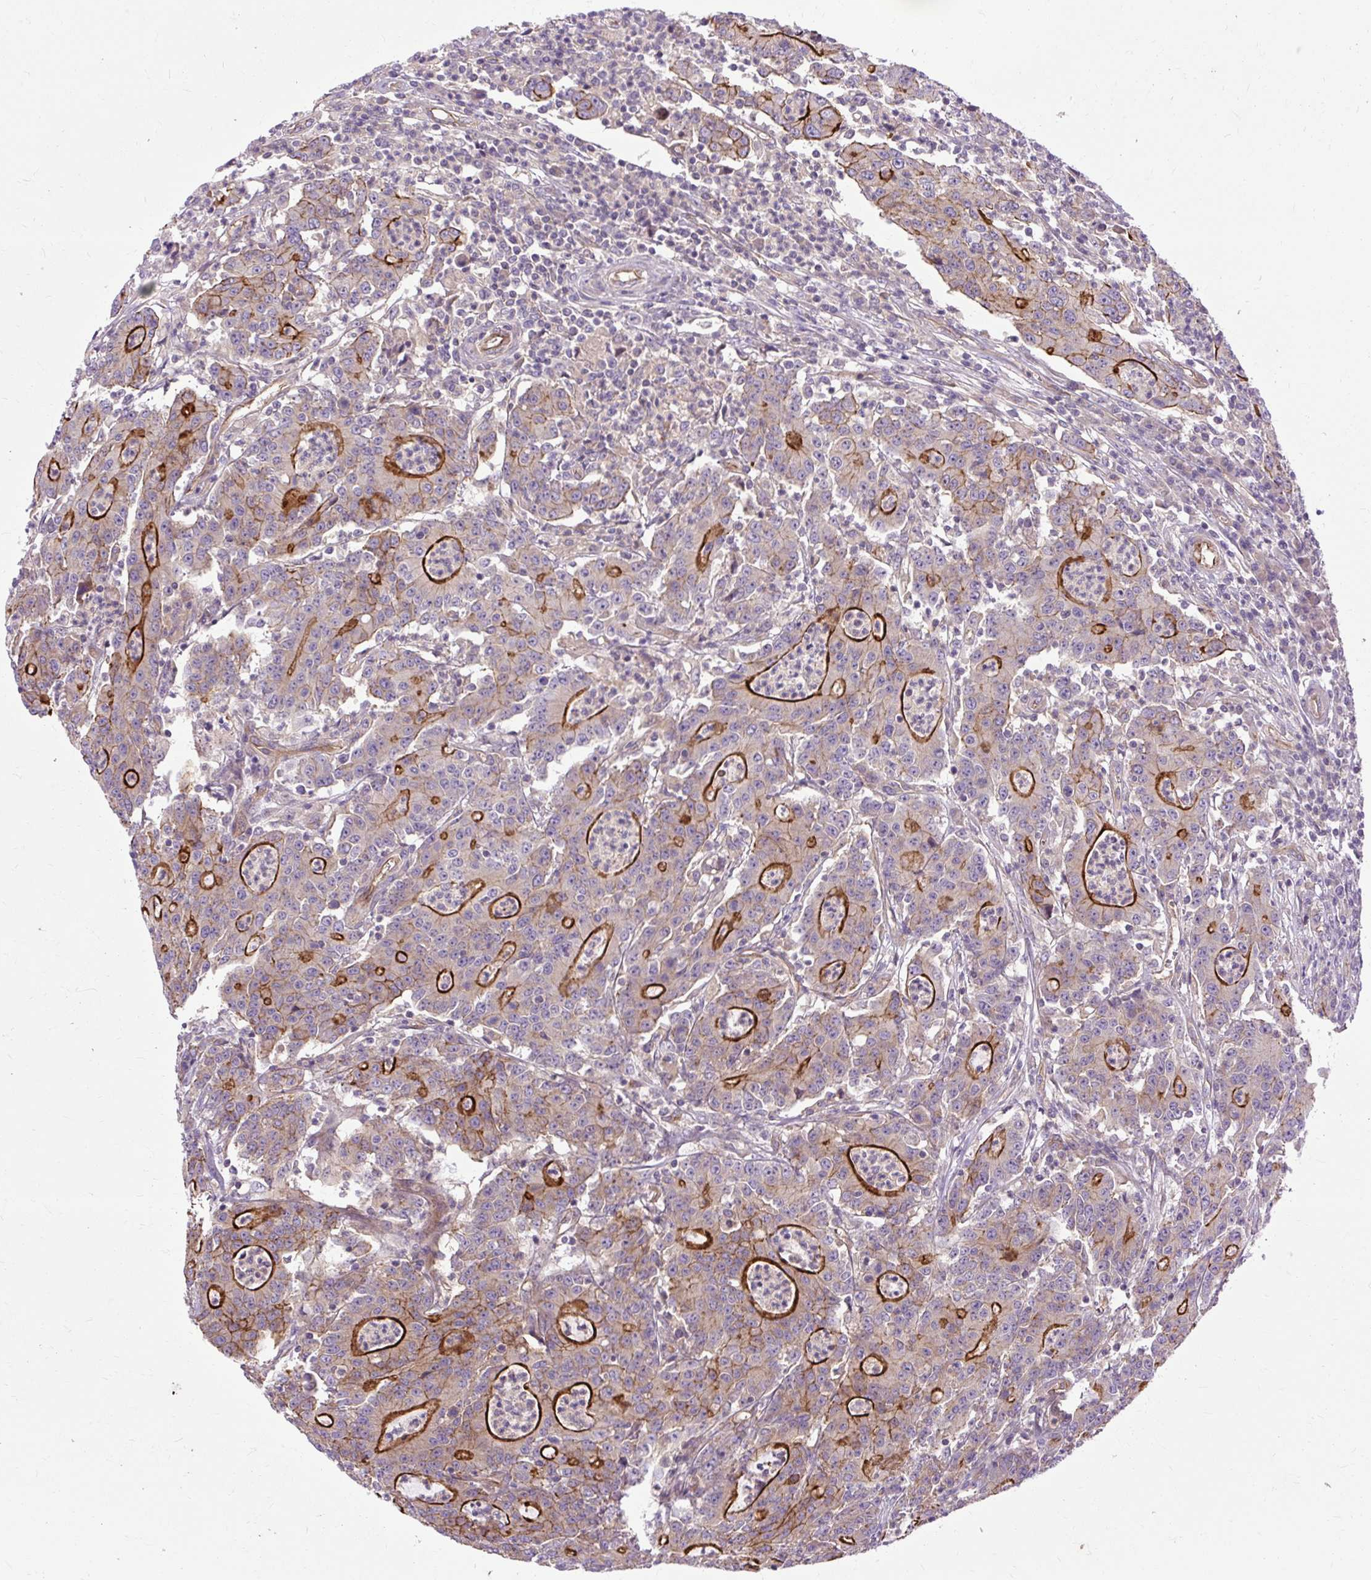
{"staining": {"intensity": "strong", "quantity": "25%-75%", "location": "cytoplasmic/membranous"}, "tissue": "colorectal cancer", "cell_type": "Tumor cells", "image_type": "cancer", "snomed": [{"axis": "morphology", "description": "Adenocarcinoma, NOS"}, {"axis": "topography", "description": "Colon"}], "caption": "Immunohistochemistry (IHC) image of neoplastic tissue: adenocarcinoma (colorectal) stained using immunohistochemistry (IHC) exhibits high levels of strong protein expression localized specifically in the cytoplasmic/membranous of tumor cells, appearing as a cytoplasmic/membranous brown color.", "gene": "CCDC93", "patient": {"sex": "male", "age": 83}}